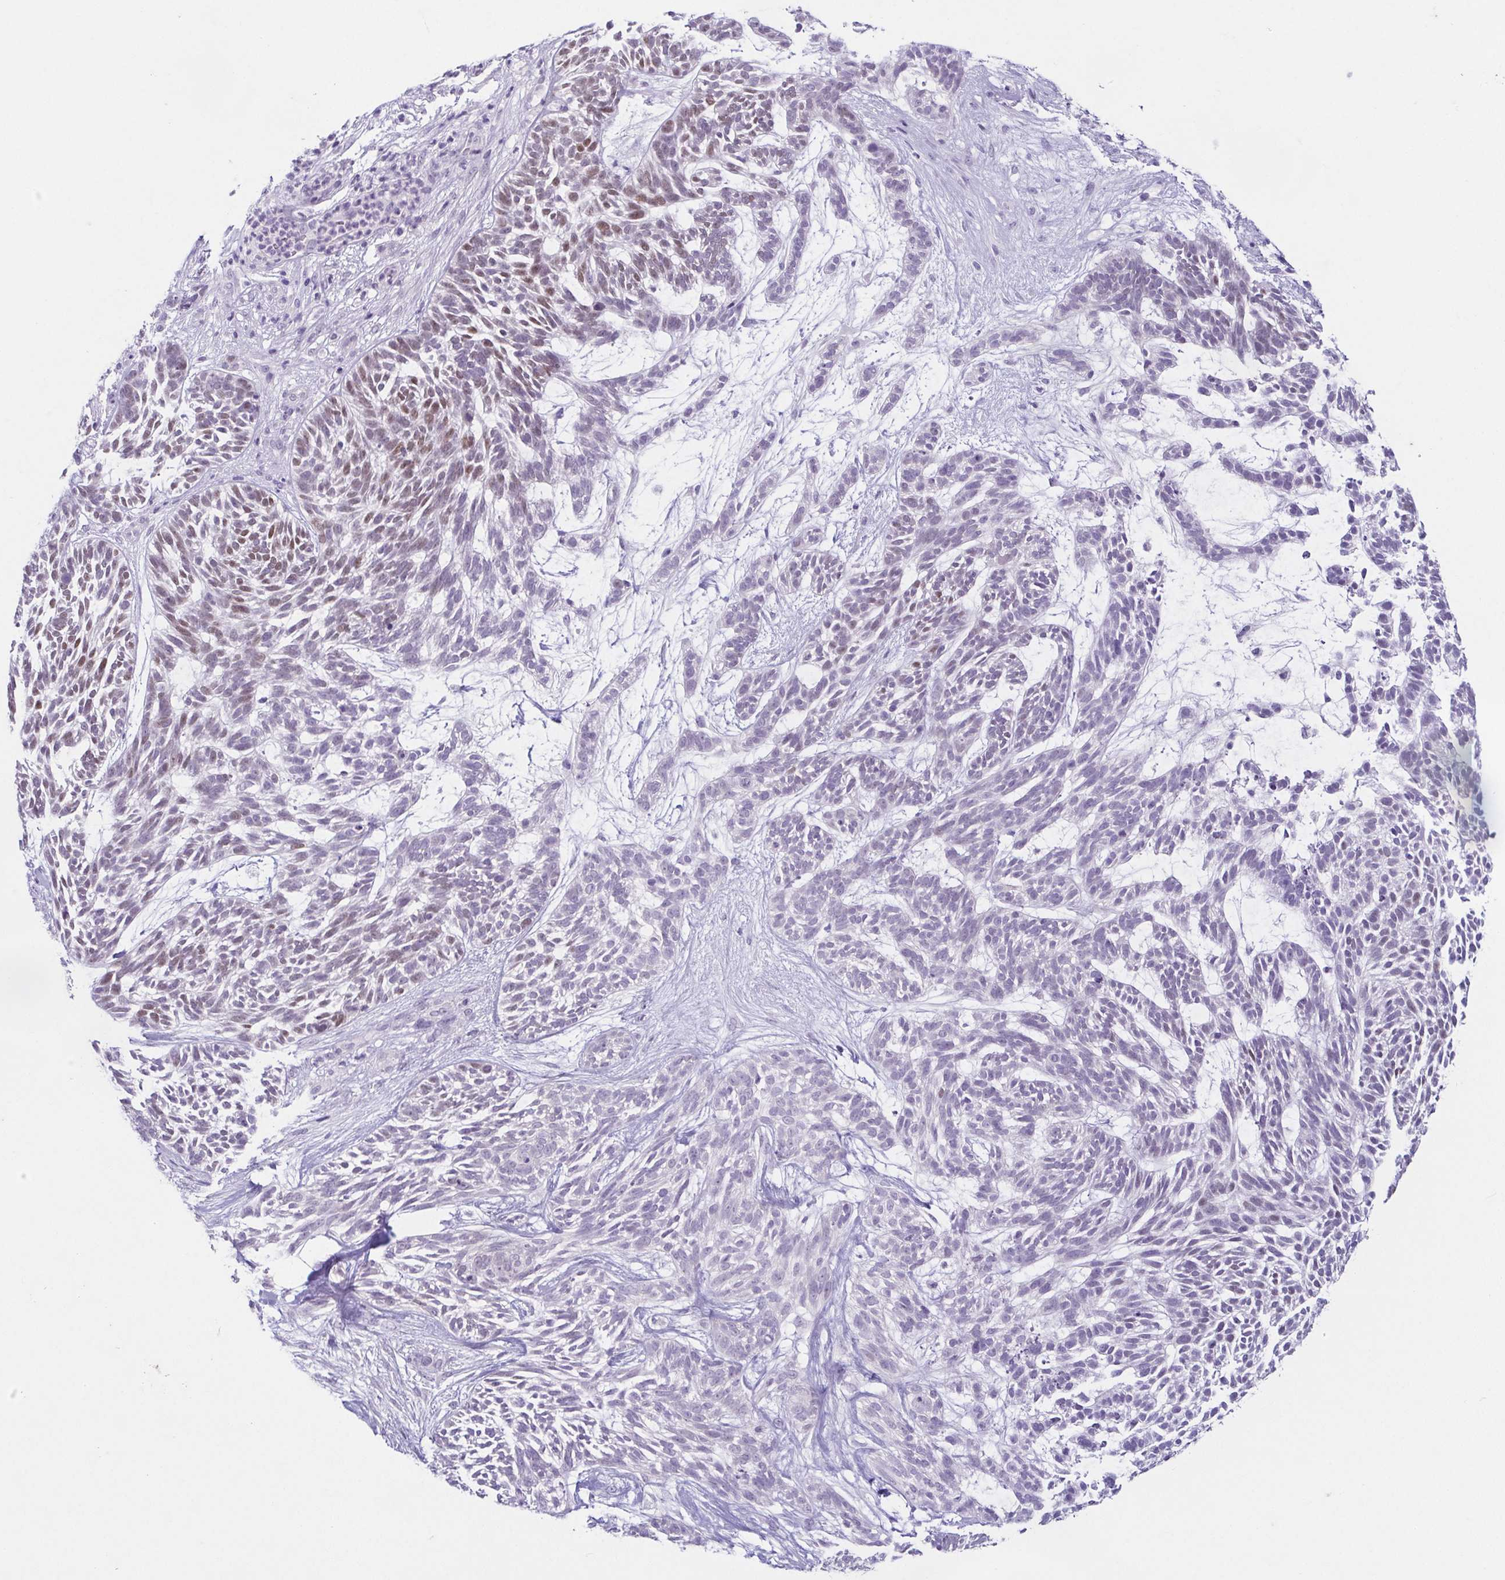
{"staining": {"intensity": "moderate", "quantity": "25%-75%", "location": "nuclear"}, "tissue": "skin cancer", "cell_type": "Tumor cells", "image_type": "cancer", "snomed": [{"axis": "morphology", "description": "Basal cell carcinoma"}, {"axis": "topography", "description": "Skin"}, {"axis": "topography", "description": "Skin, foot"}], "caption": "High-power microscopy captured an IHC photomicrograph of skin cancer, revealing moderate nuclear positivity in about 25%-75% of tumor cells. The protein is shown in brown color, while the nuclei are stained blue.", "gene": "TP73", "patient": {"sex": "female", "age": 77}}